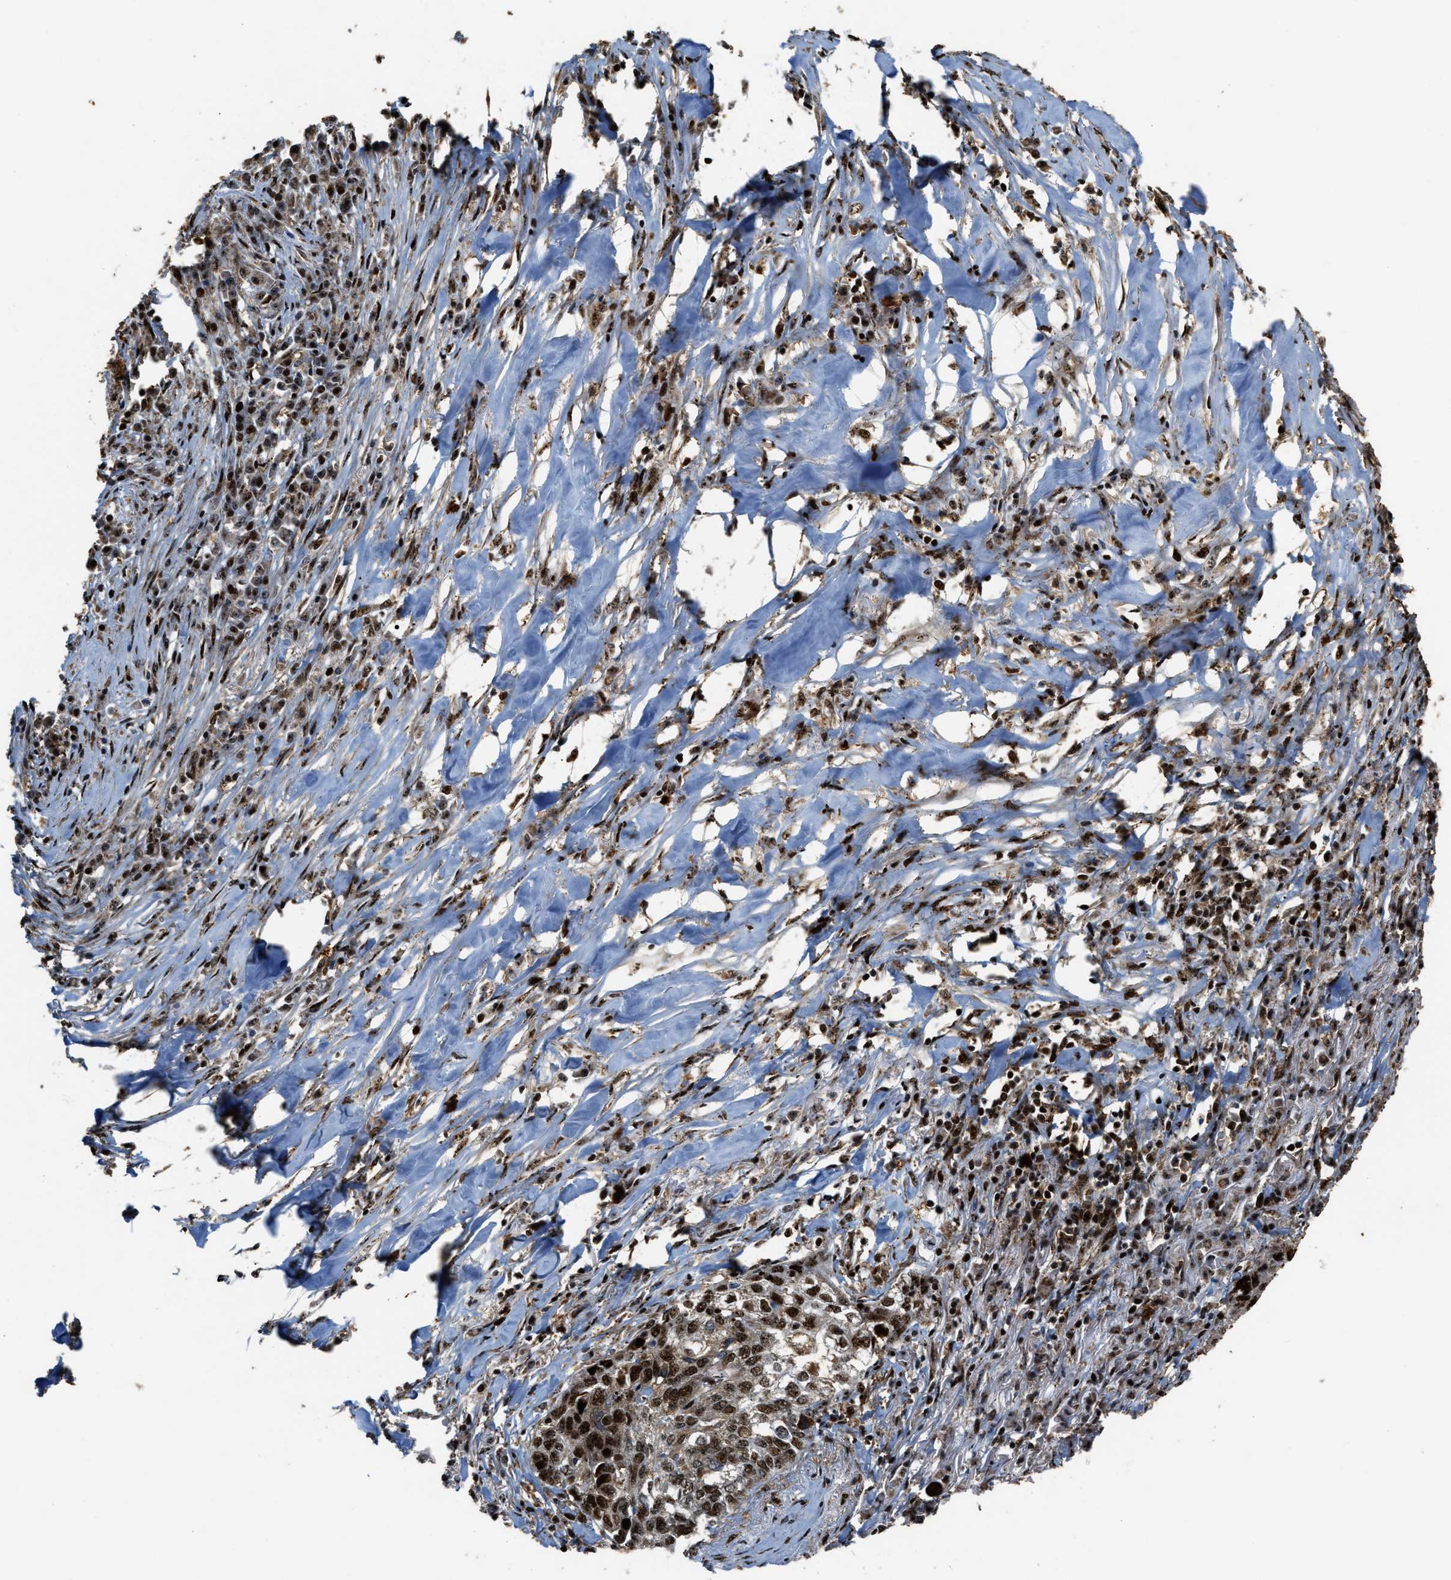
{"staining": {"intensity": "strong", "quantity": ">75%", "location": "nuclear"}, "tissue": "lung cancer", "cell_type": "Tumor cells", "image_type": "cancer", "snomed": [{"axis": "morphology", "description": "Squamous cell carcinoma, NOS"}, {"axis": "topography", "description": "Lung"}], "caption": "Immunohistochemical staining of lung squamous cell carcinoma shows high levels of strong nuclear staining in approximately >75% of tumor cells. The staining was performed using DAB (3,3'-diaminobenzidine), with brown indicating positive protein expression. Nuclei are stained blue with hematoxylin.", "gene": "ZNF687", "patient": {"sex": "female", "age": 63}}